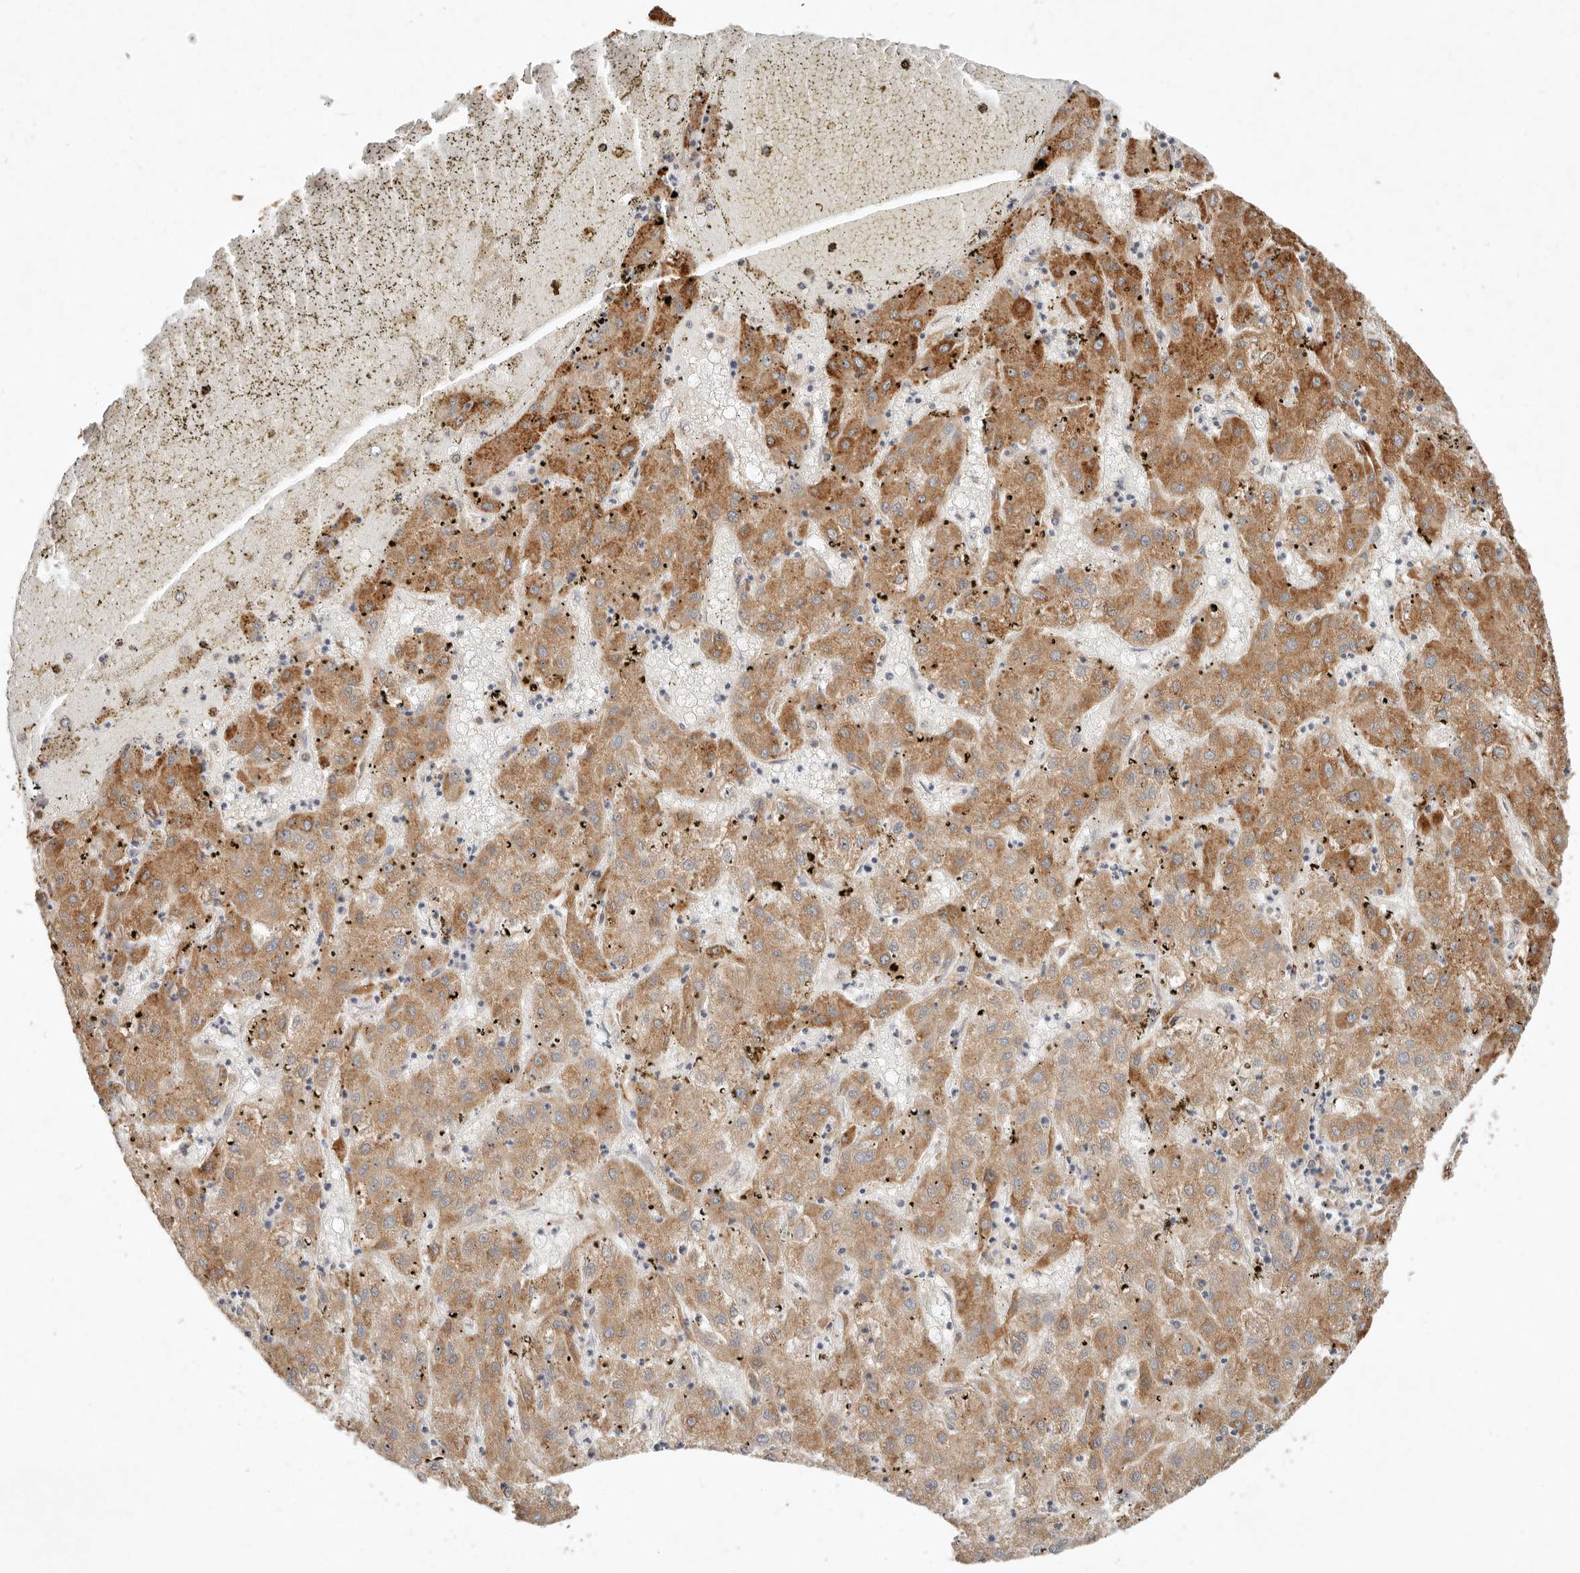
{"staining": {"intensity": "moderate", "quantity": ">75%", "location": "cytoplasmic/membranous"}, "tissue": "liver cancer", "cell_type": "Tumor cells", "image_type": "cancer", "snomed": [{"axis": "morphology", "description": "Carcinoma, Hepatocellular, NOS"}, {"axis": "topography", "description": "Liver"}], "caption": "IHC of hepatocellular carcinoma (liver) displays medium levels of moderate cytoplasmic/membranous staining in approximately >75% of tumor cells.", "gene": "ARHGEF10L", "patient": {"sex": "male", "age": 72}}